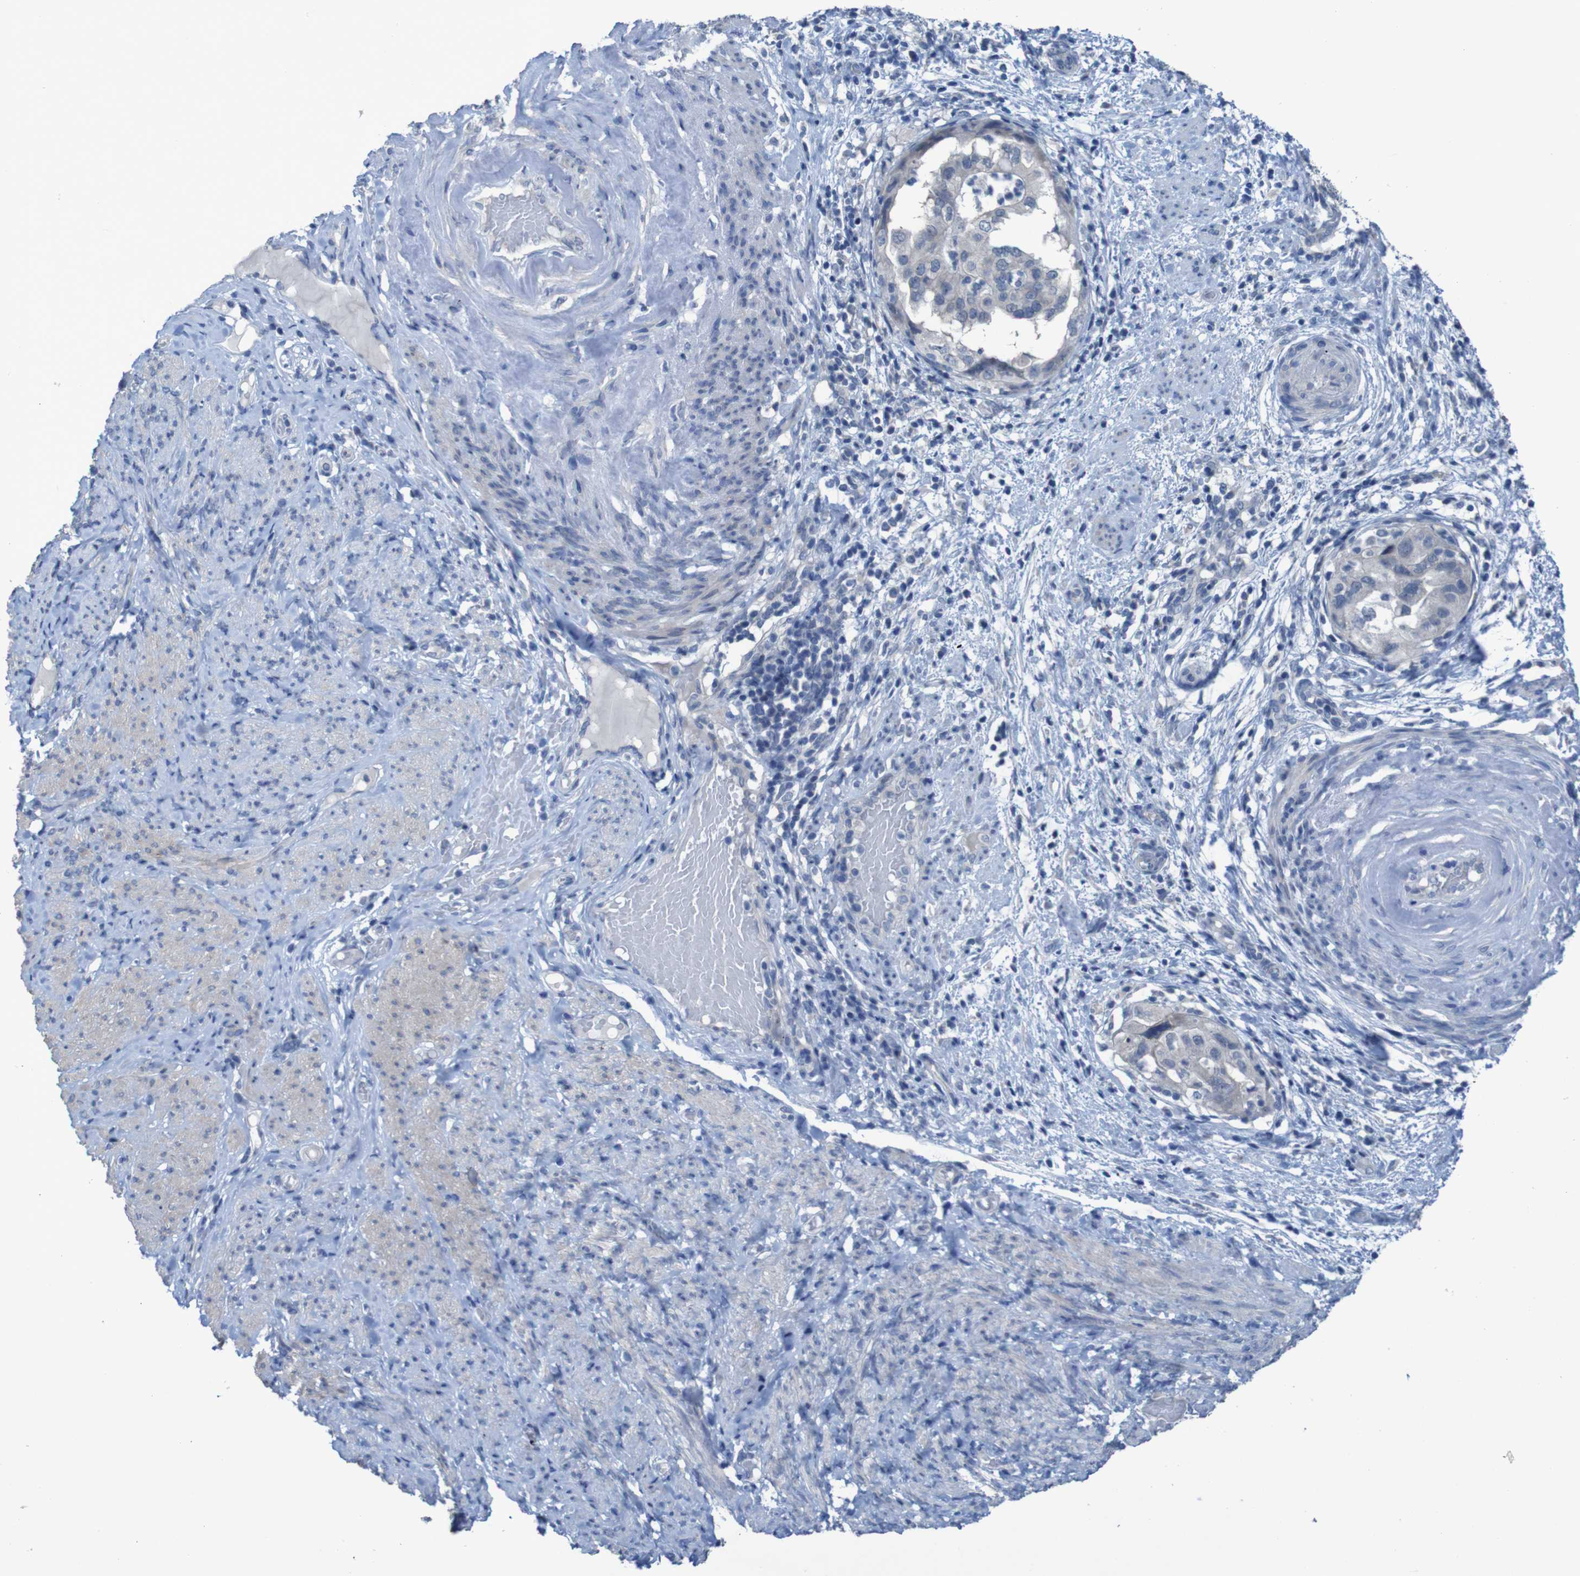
{"staining": {"intensity": "negative", "quantity": "none", "location": "none"}, "tissue": "endometrial cancer", "cell_type": "Tumor cells", "image_type": "cancer", "snomed": [{"axis": "morphology", "description": "Adenocarcinoma, NOS"}, {"axis": "topography", "description": "Endometrium"}], "caption": "Endometrial cancer was stained to show a protein in brown. There is no significant staining in tumor cells.", "gene": "CLDN18", "patient": {"sex": "female", "age": 85}}